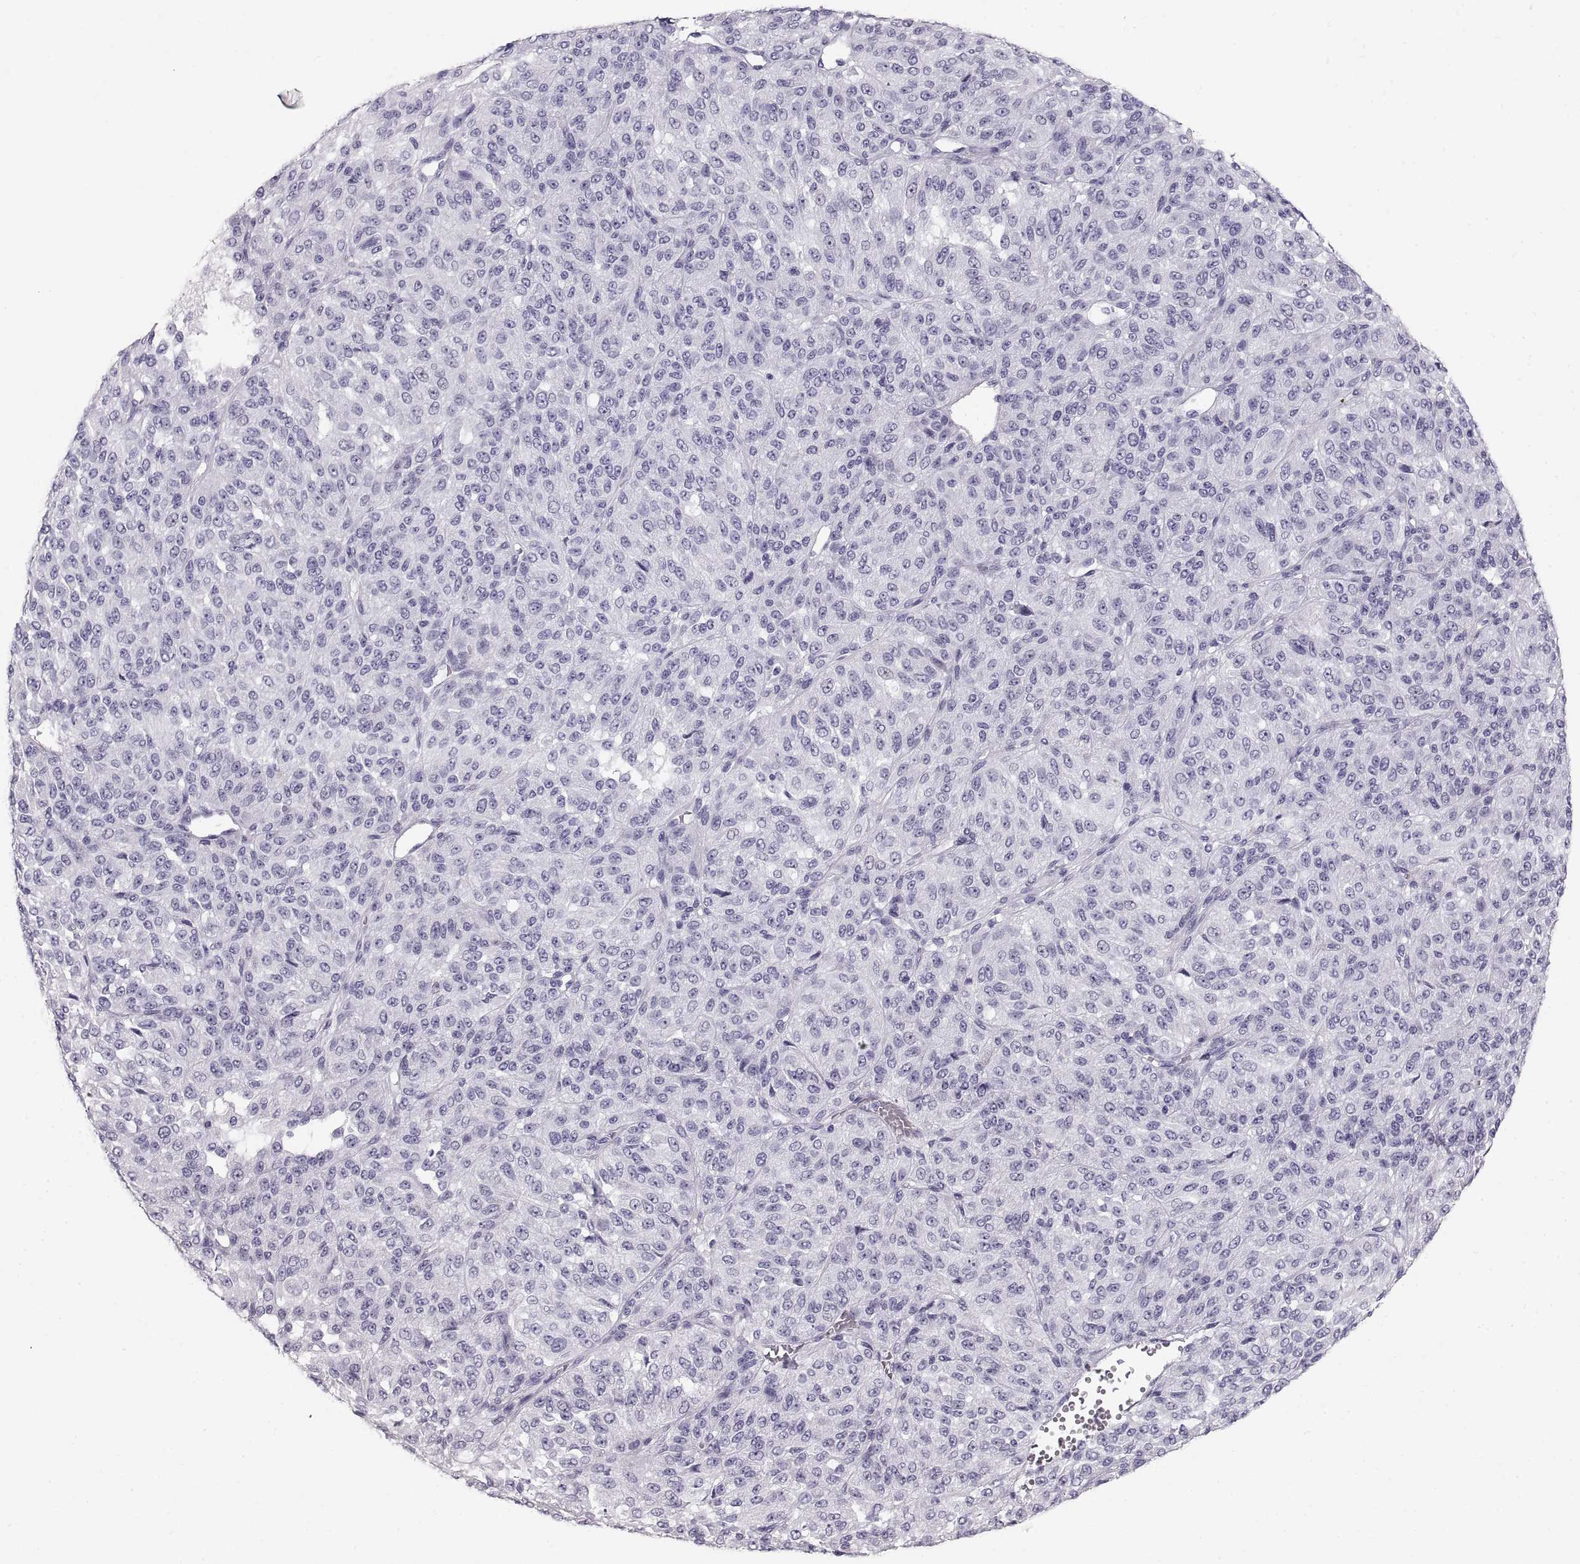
{"staining": {"intensity": "negative", "quantity": "none", "location": "none"}, "tissue": "melanoma", "cell_type": "Tumor cells", "image_type": "cancer", "snomed": [{"axis": "morphology", "description": "Malignant melanoma, Metastatic site"}, {"axis": "topography", "description": "Brain"}], "caption": "High magnification brightfield microscopy of melanoma stained with DAB (3,3'-diaminobenzidine) (brown) and counterstained with hematoxylin (blue): tumor cells show no significant positivity.", "gene": "CRYAA", "patient": {"sex": "female", "age": 56}}